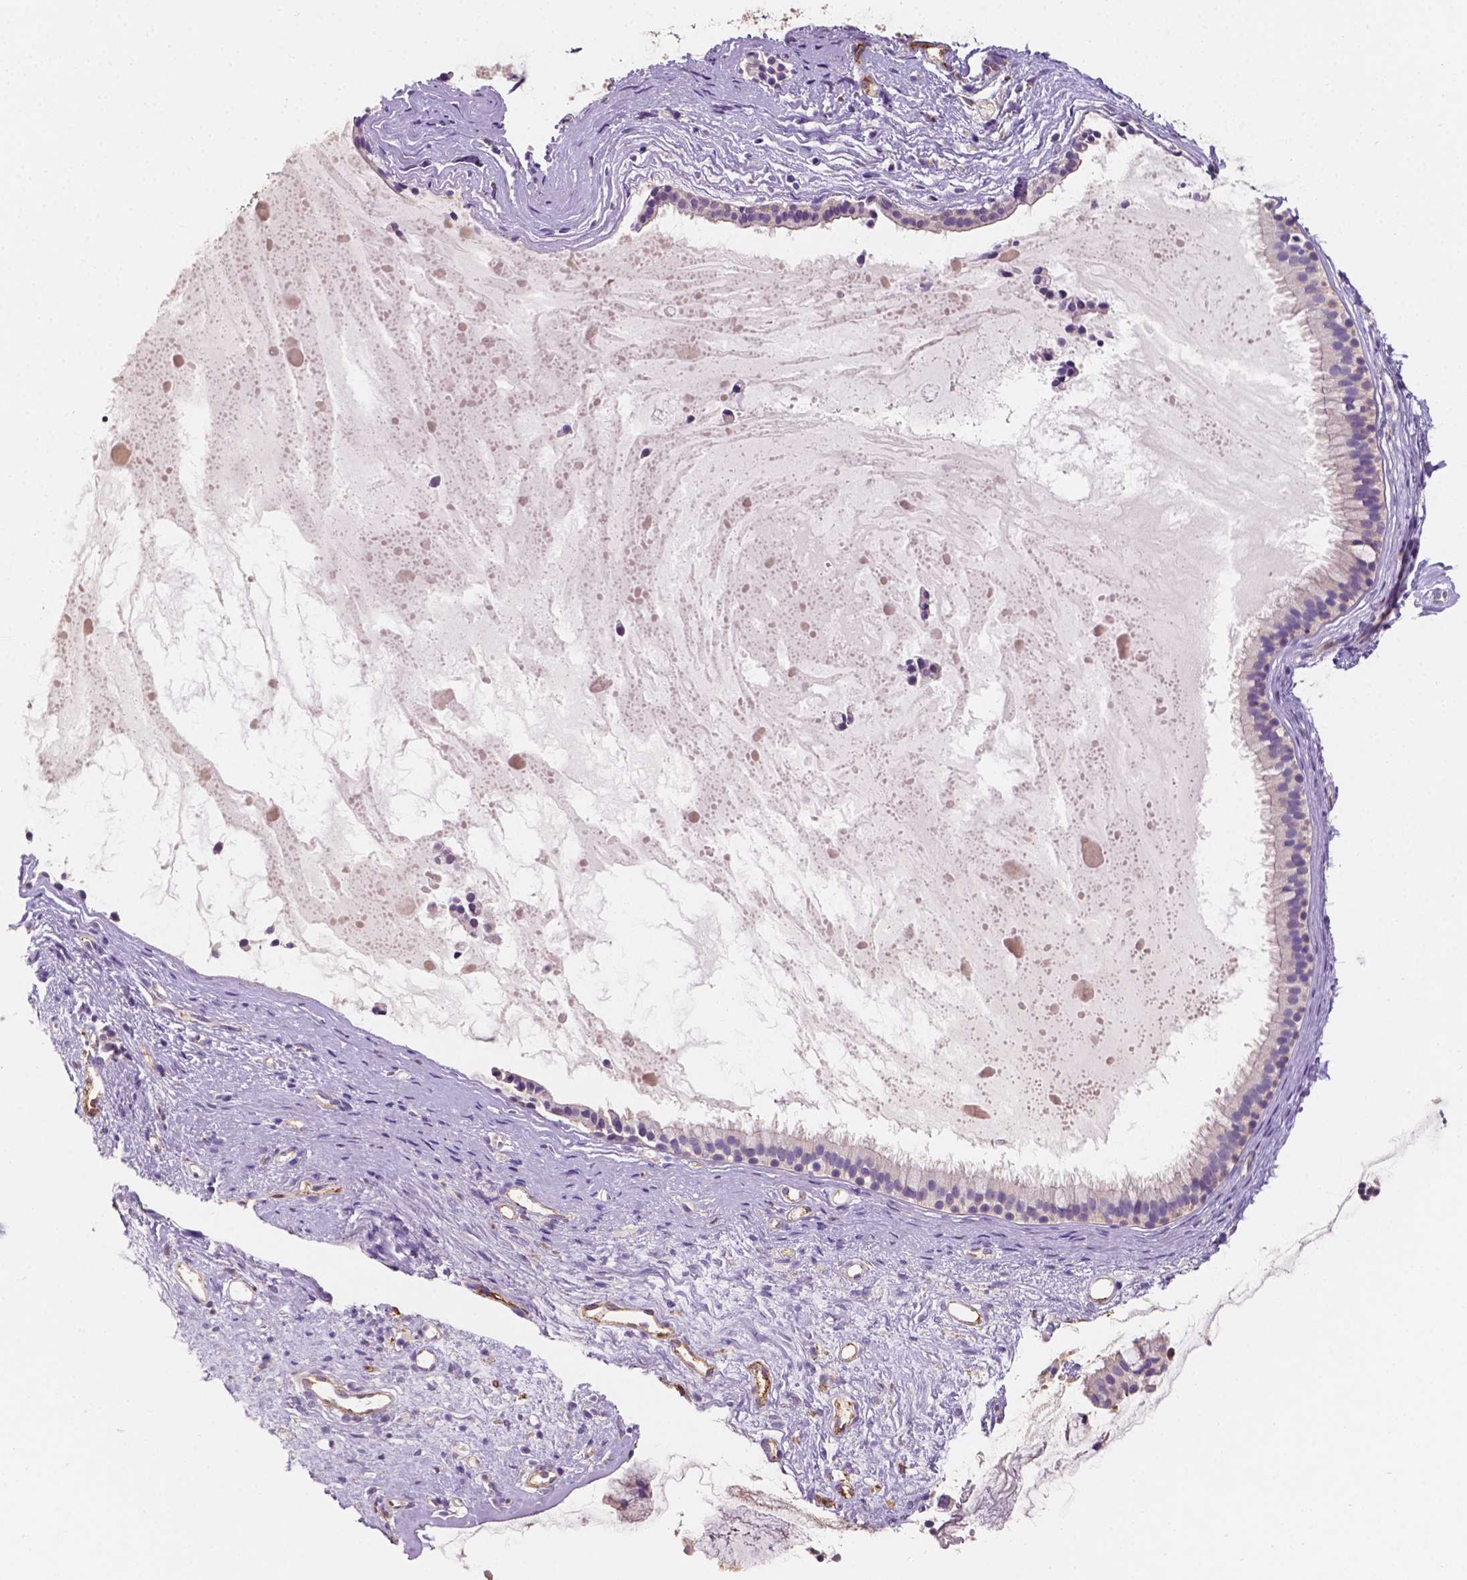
{"staining": {"intensity": "negative", "quantity": "none", "location": "none"}, "tissue": "nasopharynx", "cell_type": "Respiratory epithelial cells", "image_type": "normal", "snomed": [{"axis": "morphology", "description": "Normal tissue, NOS"}, {"axis": "topography", "description": "Nasopharynx"}], "caption": "Immunohistochemistry (IHC) micrograph of normal nasopharynx: nasopharynx stained with DAB exhibits no significant protein expression in respiratory epithelial cells. (Brightfield microscopy of DAB (3,3'-diaminobenzidine) immunohistochemistry (IHC) at high magnification).", "gene": "SLC22A4", "patient": {"sex": "male", "age": 77}}